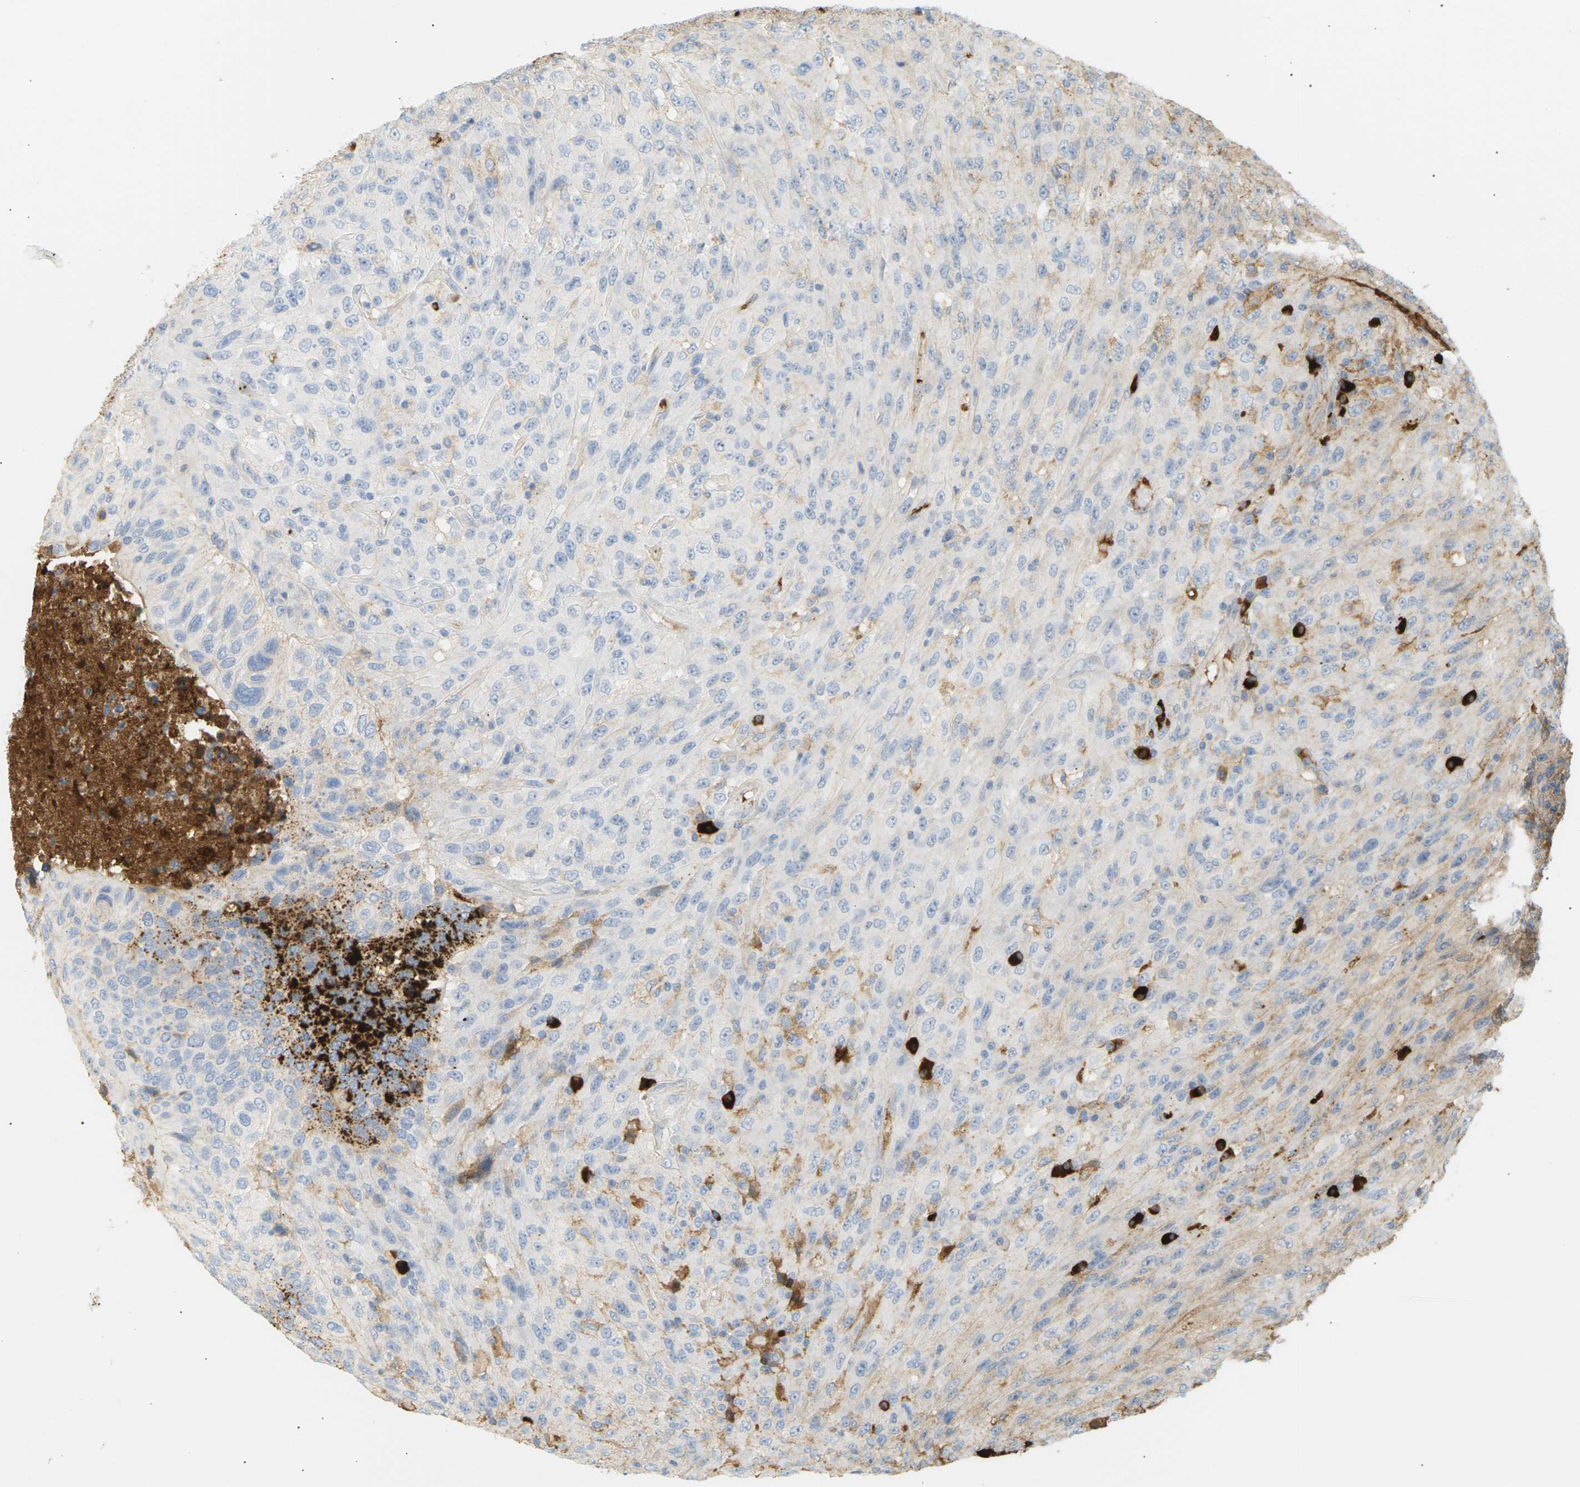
{"staining": {"intensity": "negative", "quantity": "none", "location": "none"}, "tissue": "urothelial cancer", "cell_type": "Tumor cells", "image_type": "cancer", "snomed": [{"axis": "morphology", "description": "Urothelial carcinoma, High grade"}, {"axis": "topography", "description": "Urinary bladder"}], "caption": "This is an immunohistochemistry micrograph of urothelial cancer. There is no staining in tumor cells.", "gene": "IGLC3", "patient": {"sex": "male", "age": 66}}